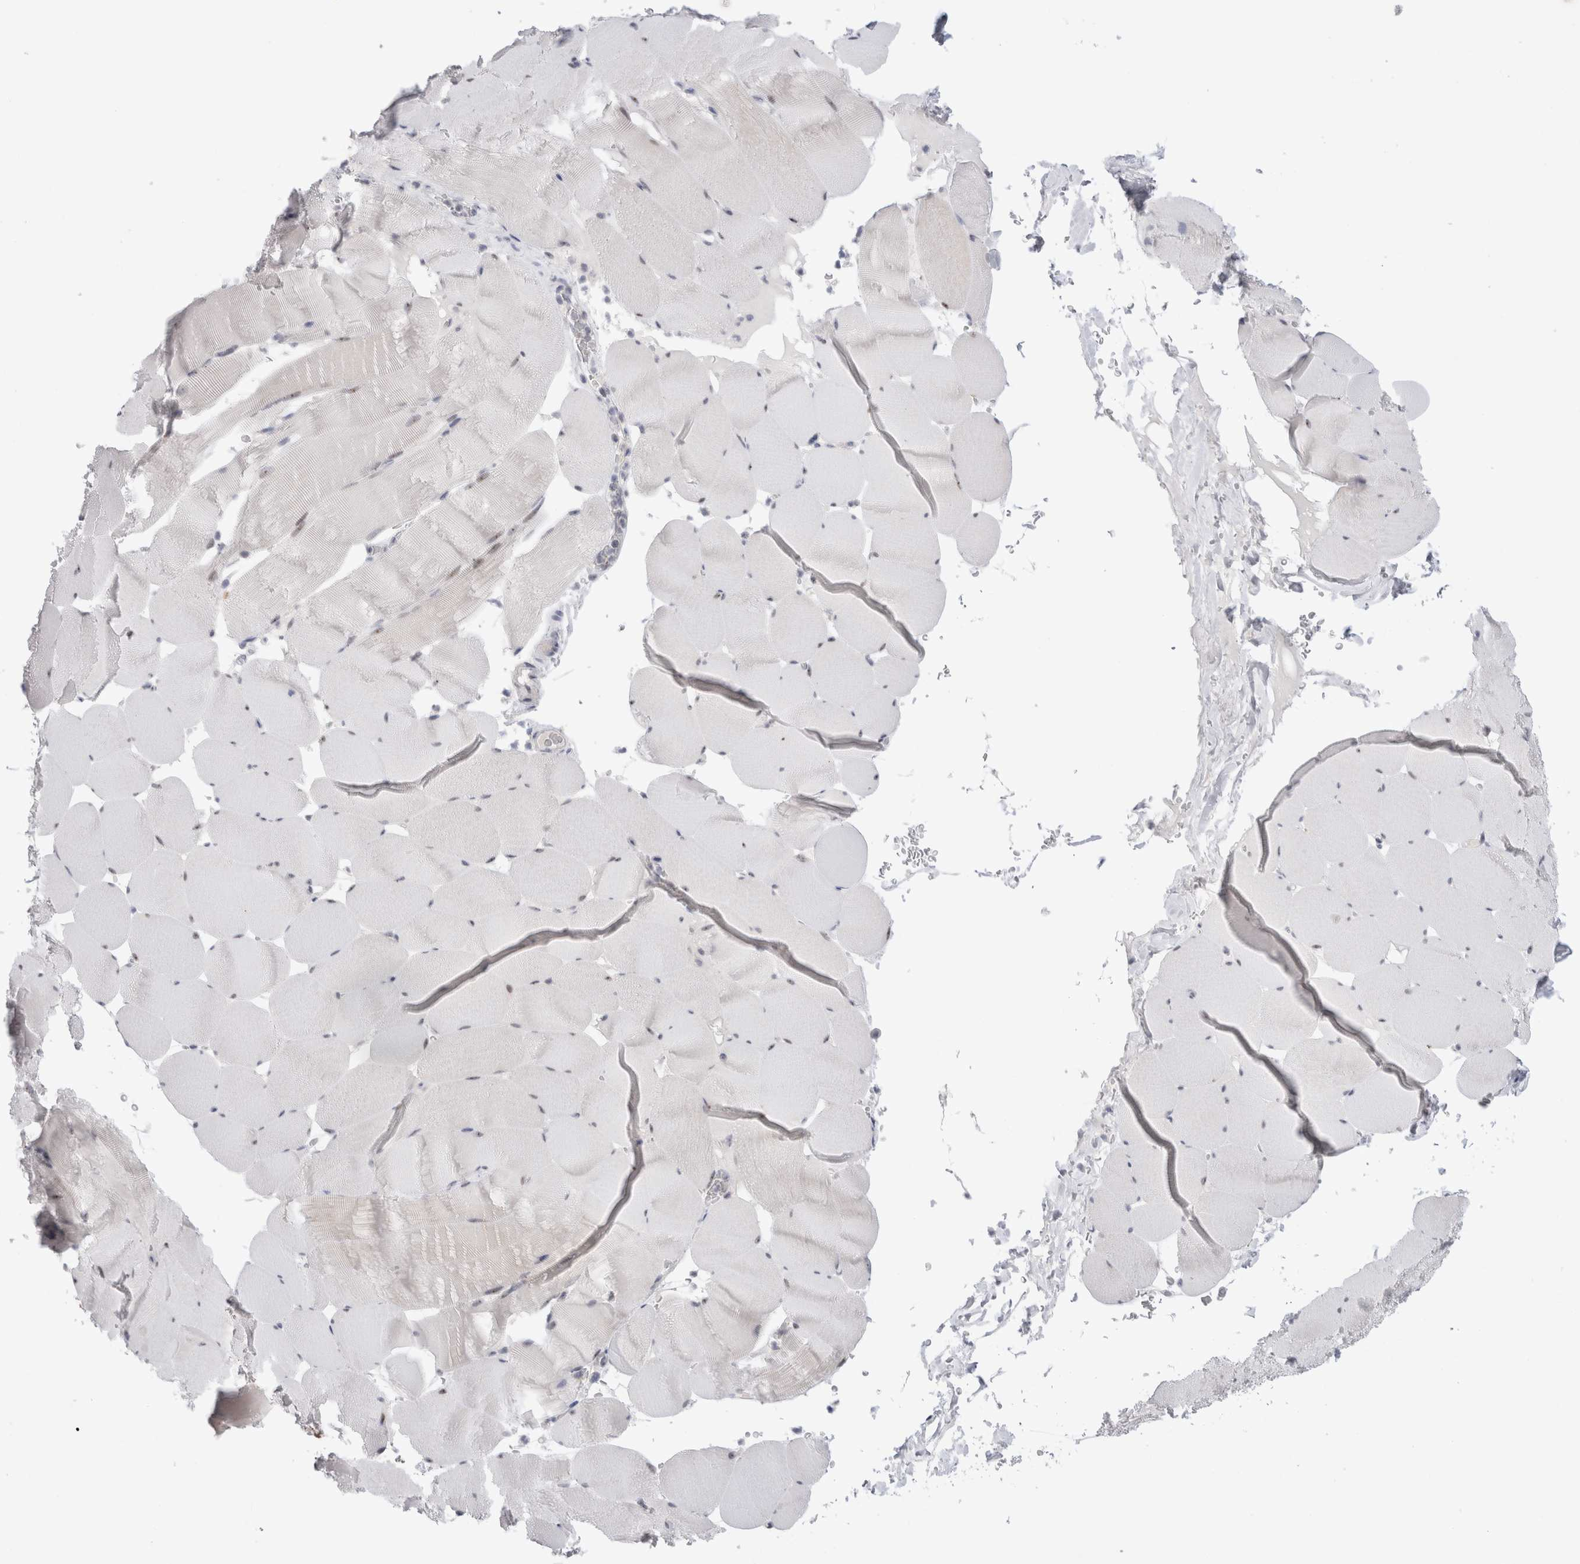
{"staining": {"intensity": "moderate", "quantity": "<25%", "location": "nuclear"}, "tissue": "skeletal muscle", "cell_type": "Myocytes", "image_type": "normal", "snomed": [{"axis": "morphology", "description": "Normal tissue, NOS"}, {"axis": "topography", "description": "Skeletal muscle"}], "caption": "A high-resolution photomicrograph shows immunohistochemistry (IHC) staining of unremarkable skeletal muscle, which shows moderate nuclear expression in about <25% of myocytes.", "gene": "CERS5", "patient": {"sex": "male", "age": 62}}